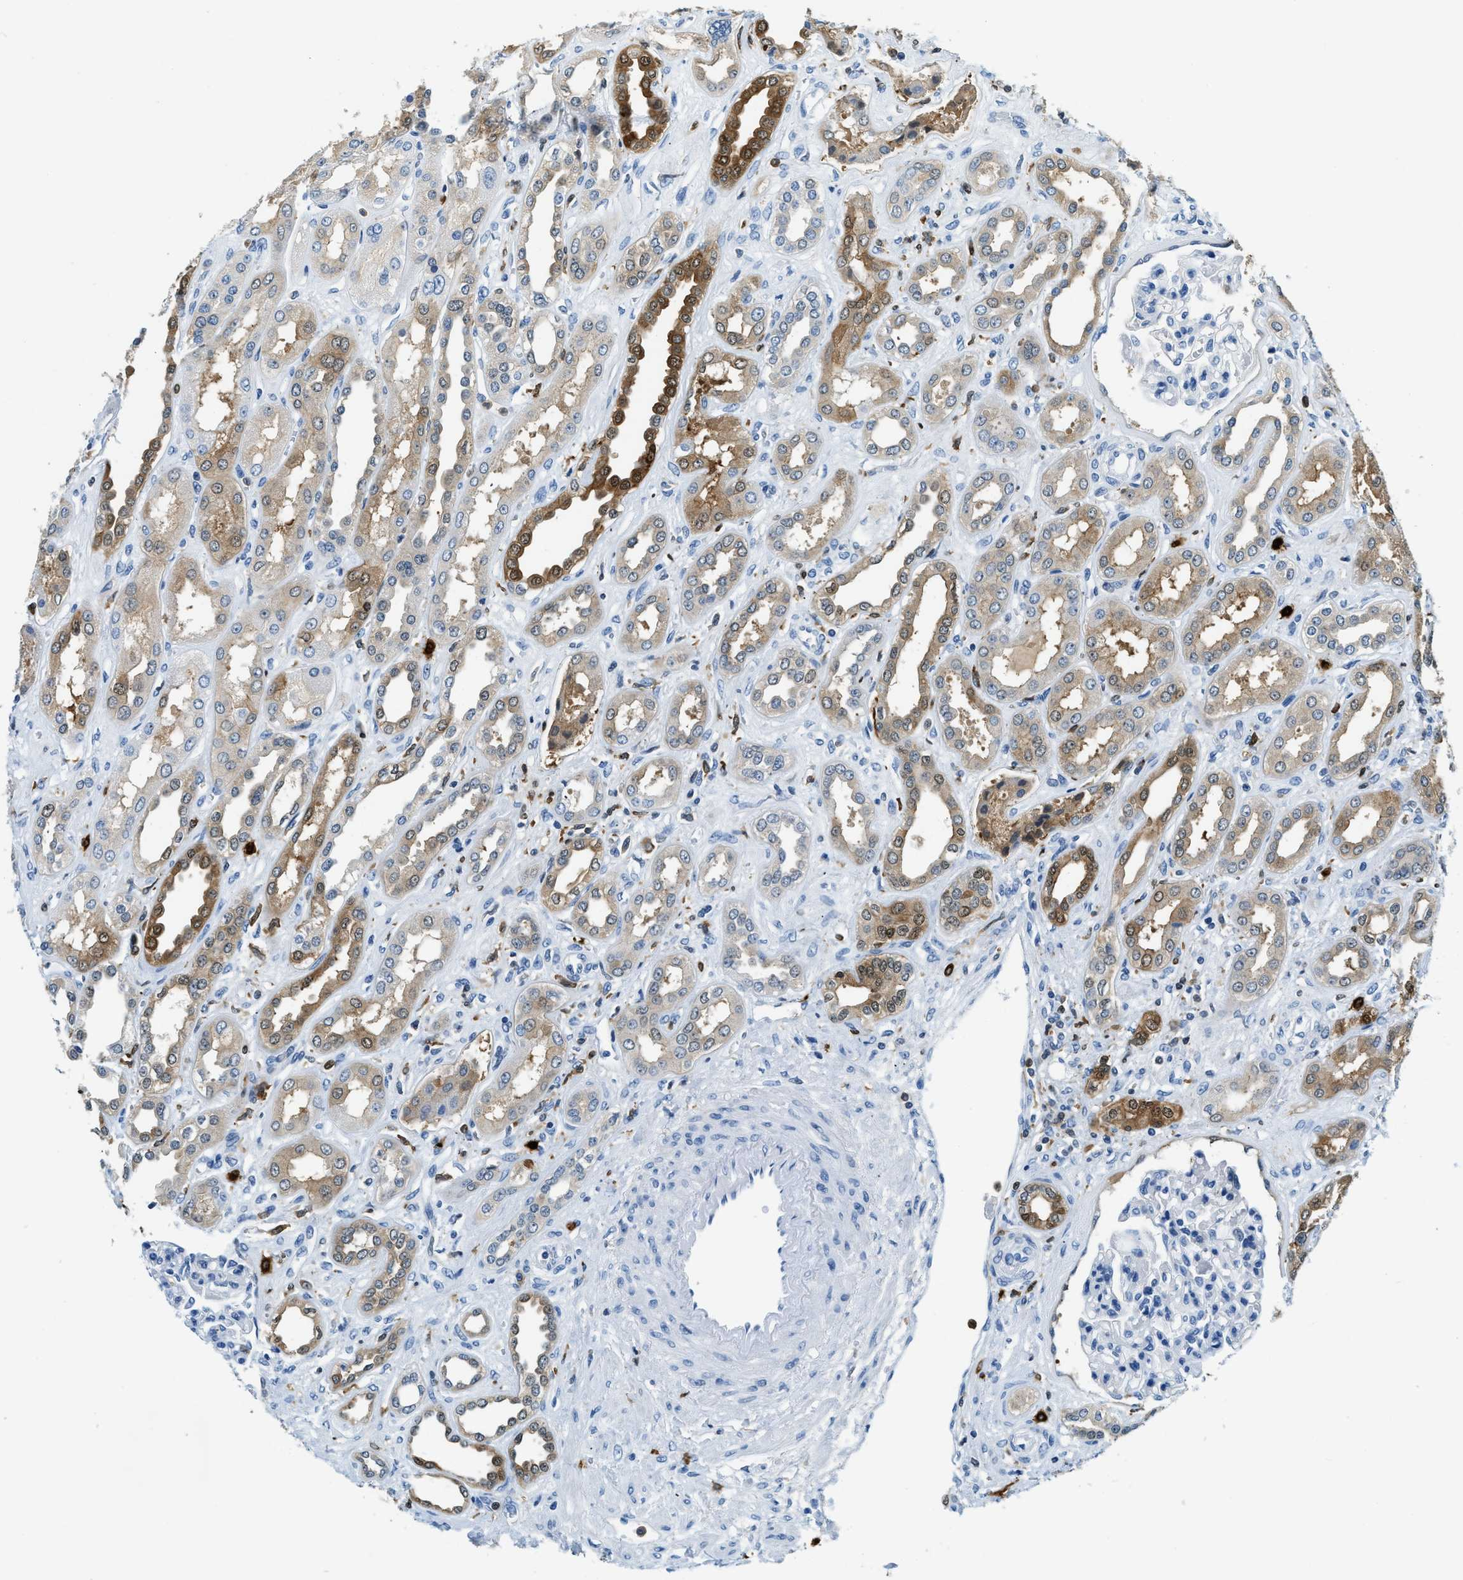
{"staining": {"intensity": "negative", "quantity": "none", "location": "none"}, "tissue": "kidney", "cell_type": "Cells in glomeruli", "image_type": "normal", "snomed": [{"axis": "morphology", "description": "Normal tissue, NOS"}, {"axis": "topography", "description": "Kidney"}], "caption": "Protein analysis of benign kidney demonstrates no significant positivity in cells in glomeruli. (DAB (3,3'-diaminobenzidine) IHC visualized using brightfield microscopy, high magnification).", "gene": "CAPG", "patient": {"sex": "male", "age": 59}}